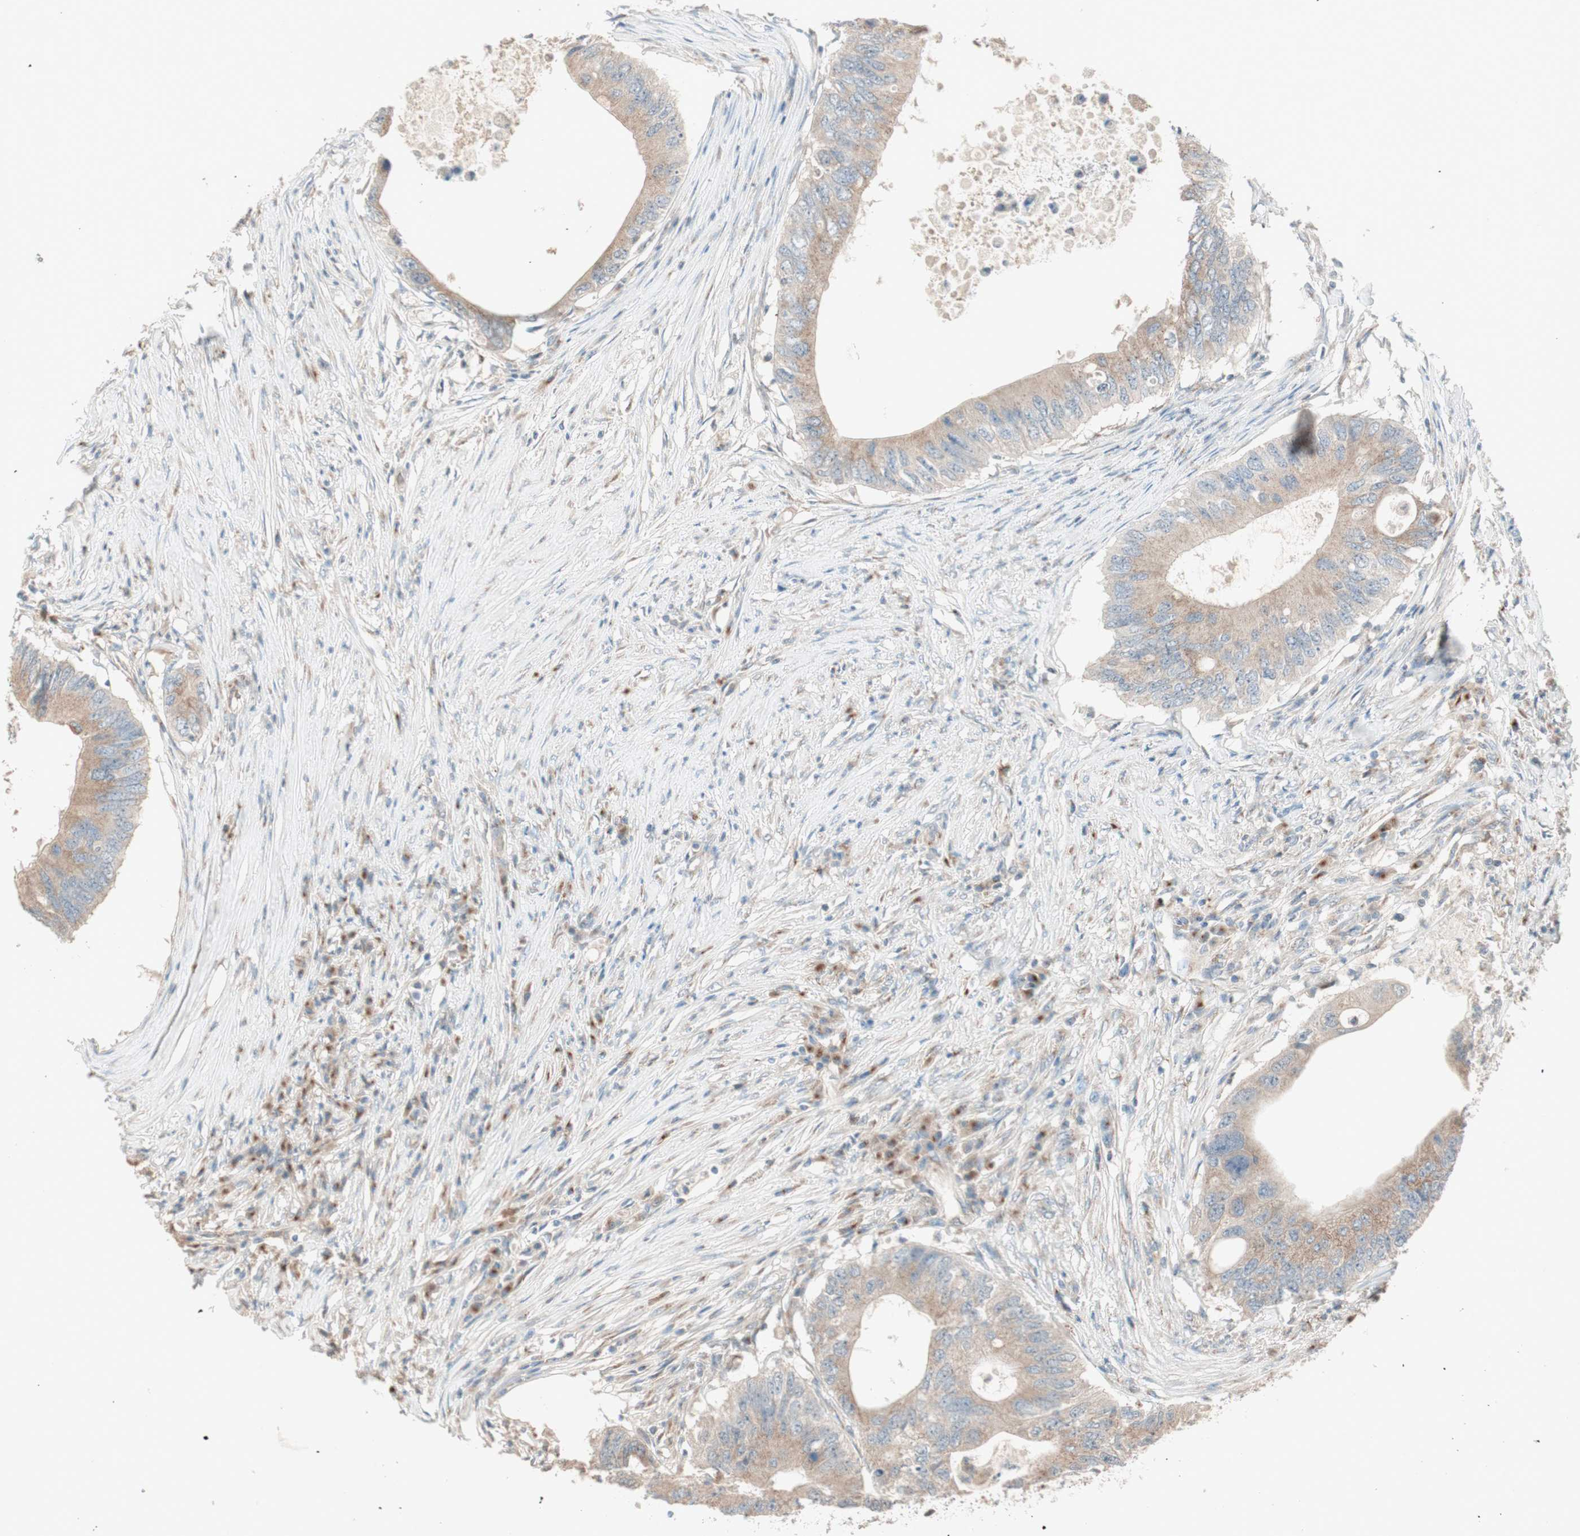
{"staining": {"intensity": "moderate", "quantity": ">75%", "location": "cytoplasmic/membranous"}, "tissue": "colorectal cancer", "cell_type": "Tumor cells", "image_type": "cancer", "snomed": [{"axis": "morphology", "description": "Adenocarcinoma, NOS"}, {"axis": "topography", "description": "Colon"}], "caption": "Colorectal cancer stained for a protein exhibits moderate cytoplasmic/membranous positivity in tumor cells.", "gene": "SEC16A", "patient": {"sex": "male", "age": 71}}